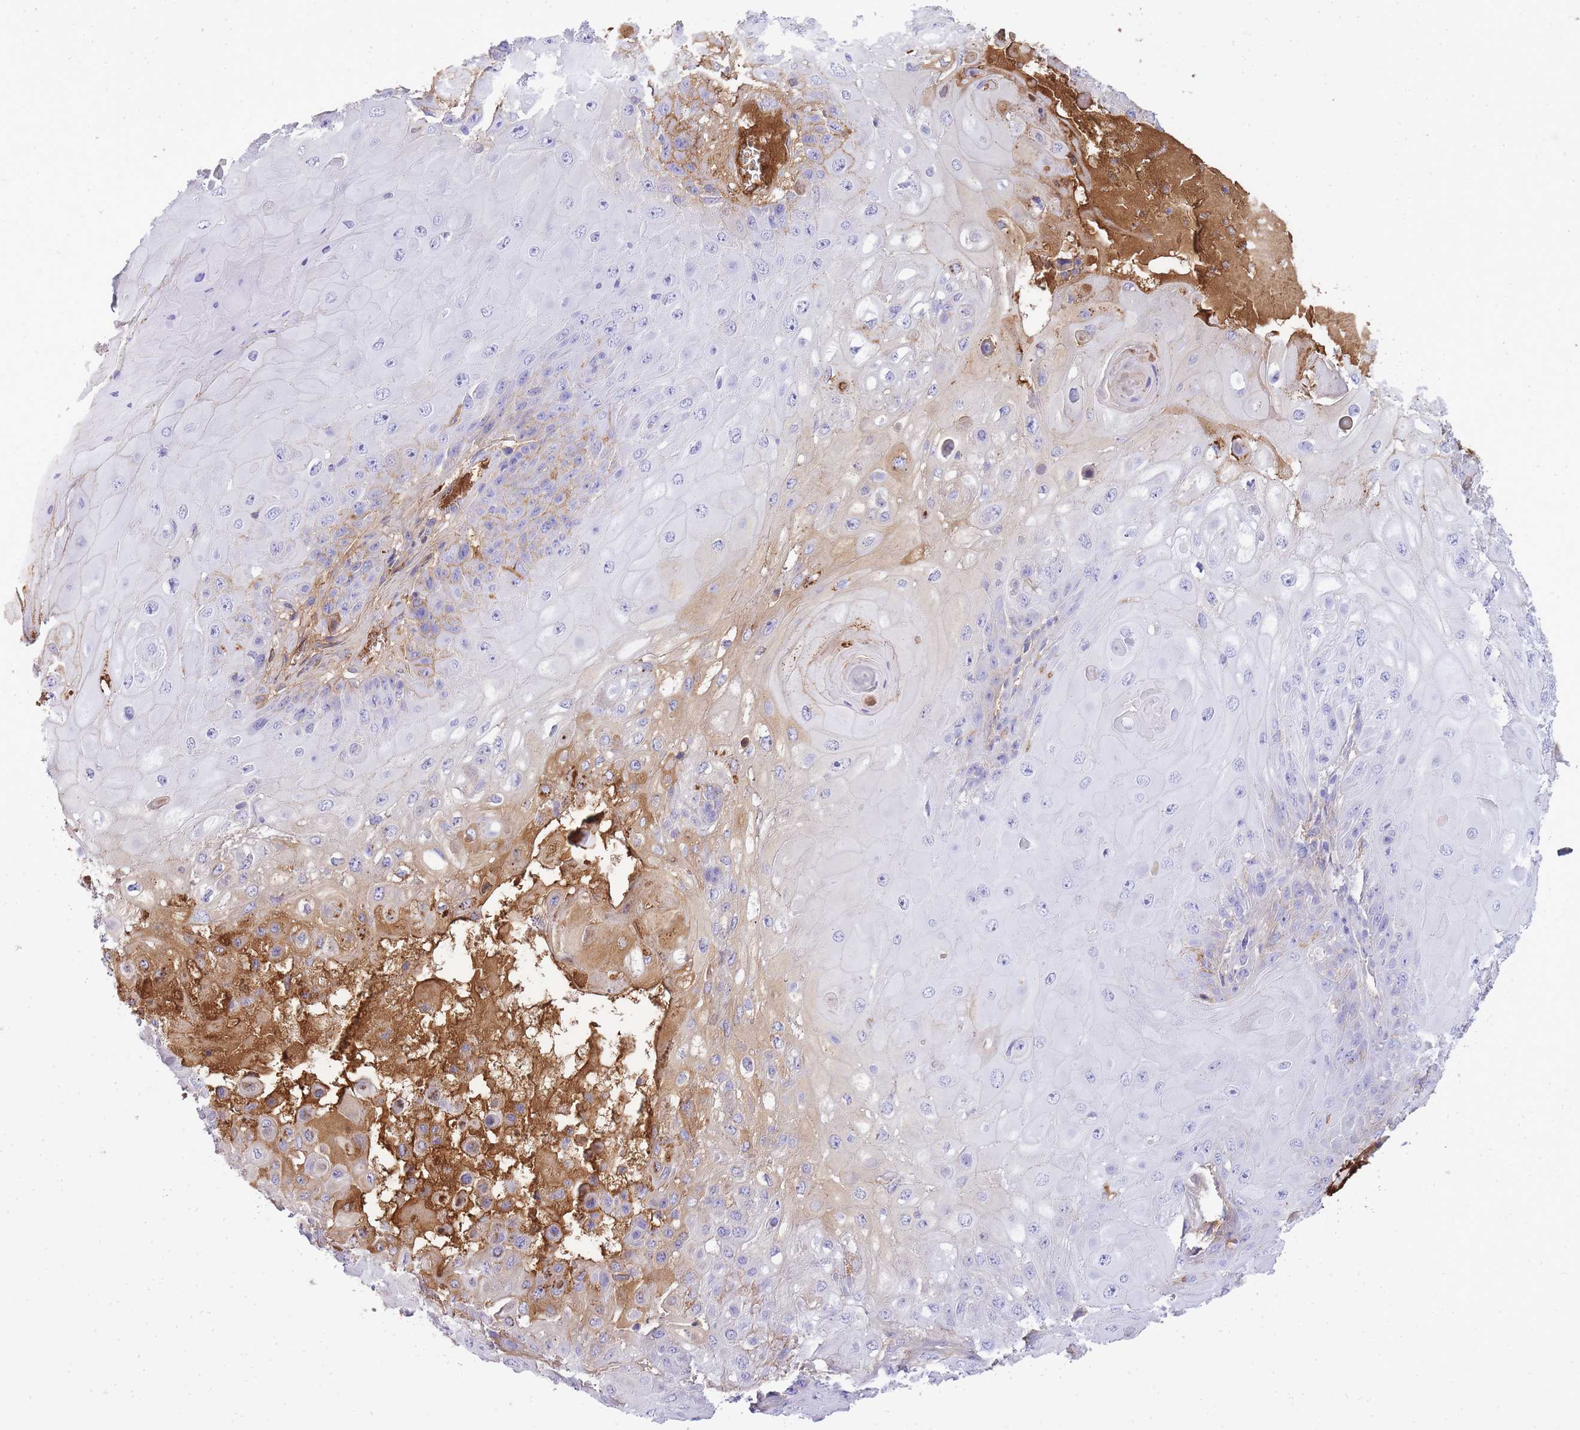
{"staining": {"intensity": "negative", "quantity": "none", "location": "none"}, "tissue": "skin cancer", "cell_type": "Tumor cells", "image_type": "cancer", "snomed": [{"axis": "morphology", "description": "Normal tissue, NOS"}, {"axis": "morphology", "description": "Squamous cell carcinoma, NOS"}, {"axis": "topography", "description": "Skin"}, {"axis": "topography", "description": "Cartilage tissue"}], "caption": "High power microscopy photomicrograph of an IHC photomicrograph of skin cancer, revealing no significant expression in tumor cells.", "gene": "IGKV1D-42", "patient": {"sex": "female", "age": 79}}